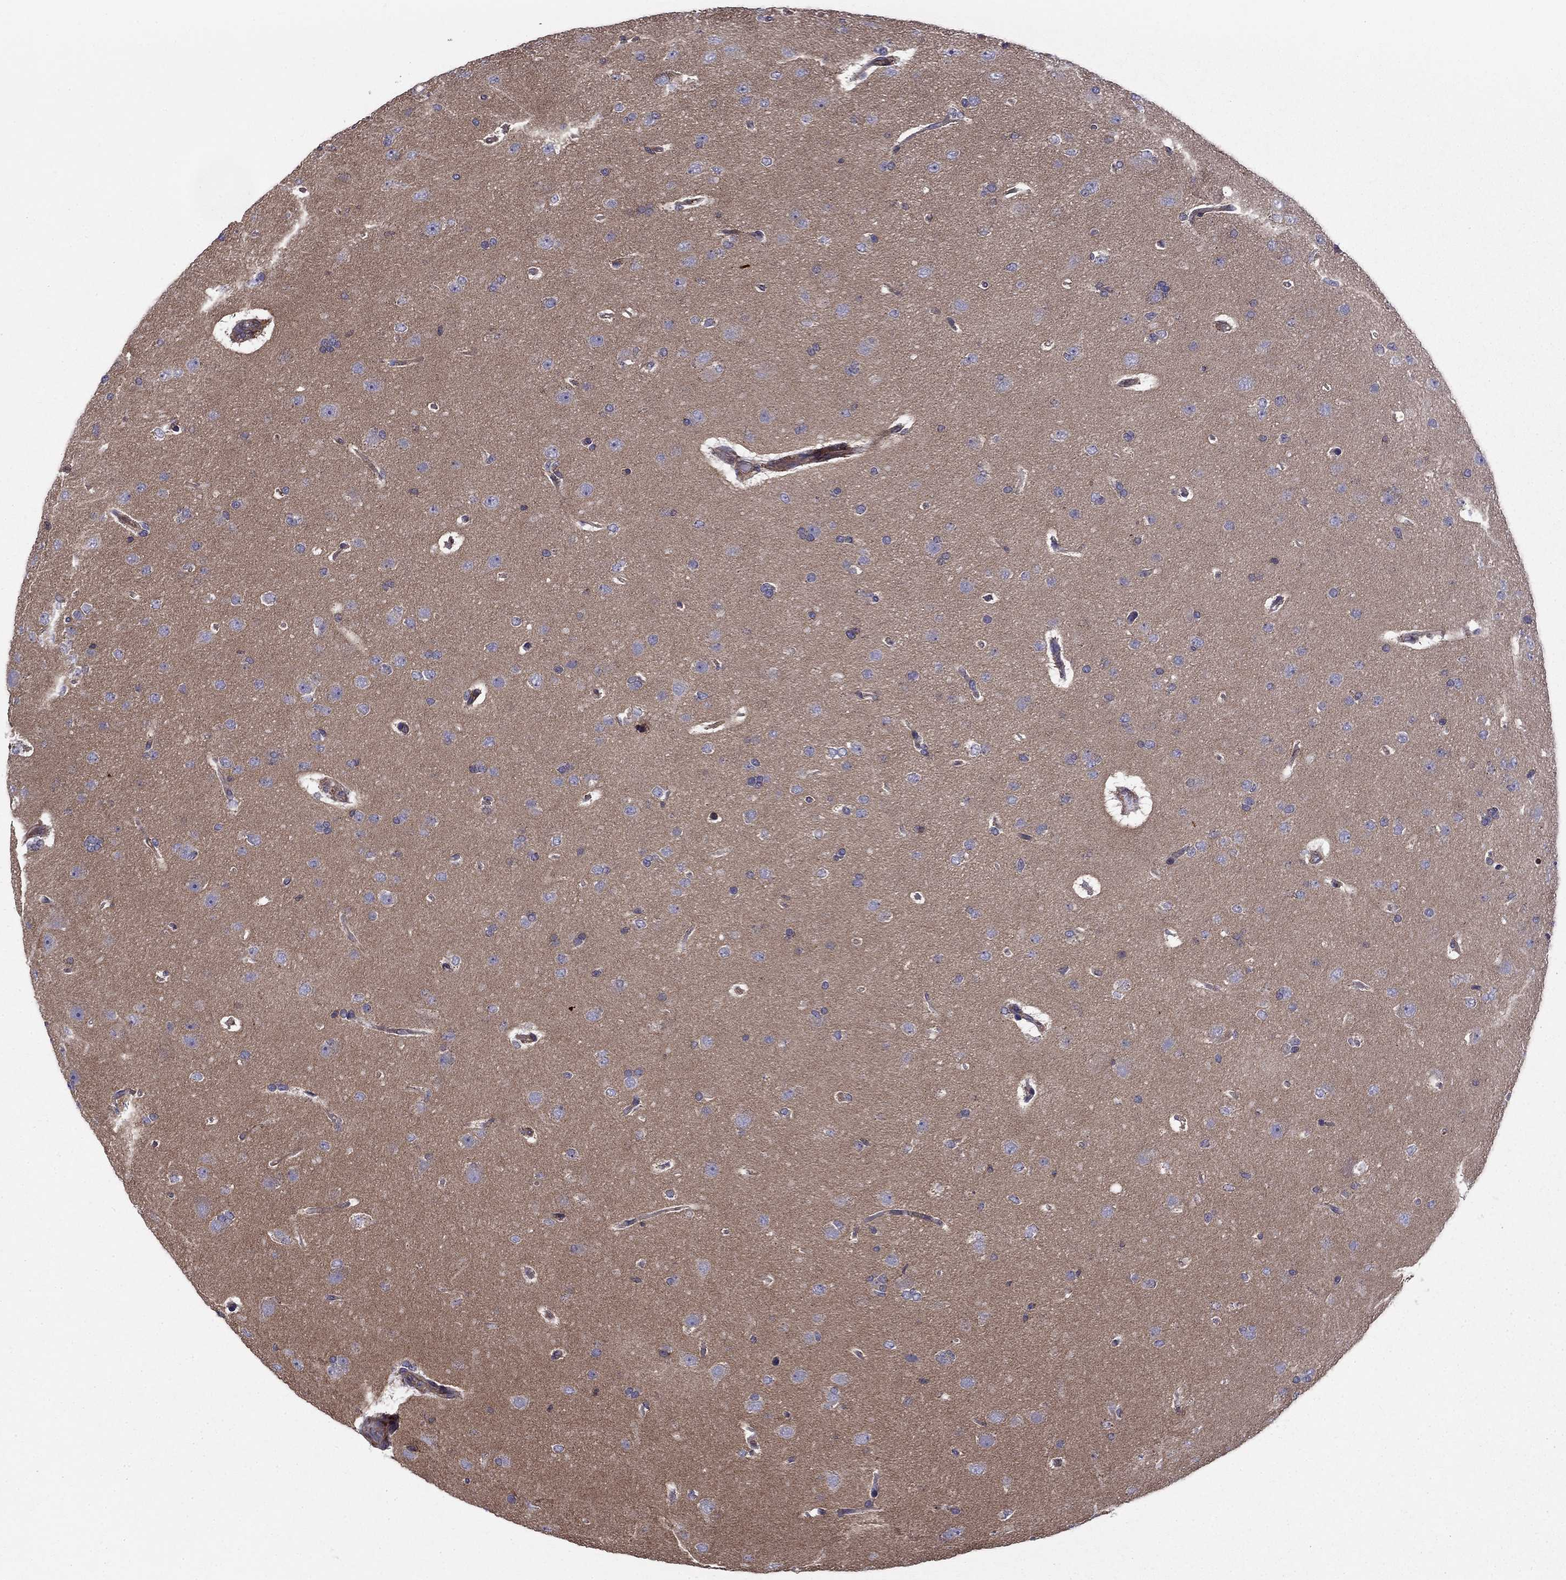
{"staining": {"intensity": "negative", "quantity": "none", "location": "none"}, "tissue": "glioma", "cell_type": "Tumor cells", "image_type": "cancer", "snomed": [{"axis": "morphology", "description": "Glioma, malignant, NOS"}, {"axis": "topography", "description": "Cerebral cortex"}], "caption": "Immunohistochemical staining of malignant glioma reveals no significant staining in tumor cells. (Stains: DAB (3,3'-diaminobenzidine) immunohistochemistry (IHC) with hematoxylin counter stain, Microscopy: brightfield microscopy at high magnification).", "gene": "ALG6", "patient": {"sex": "male", "age": 58}}